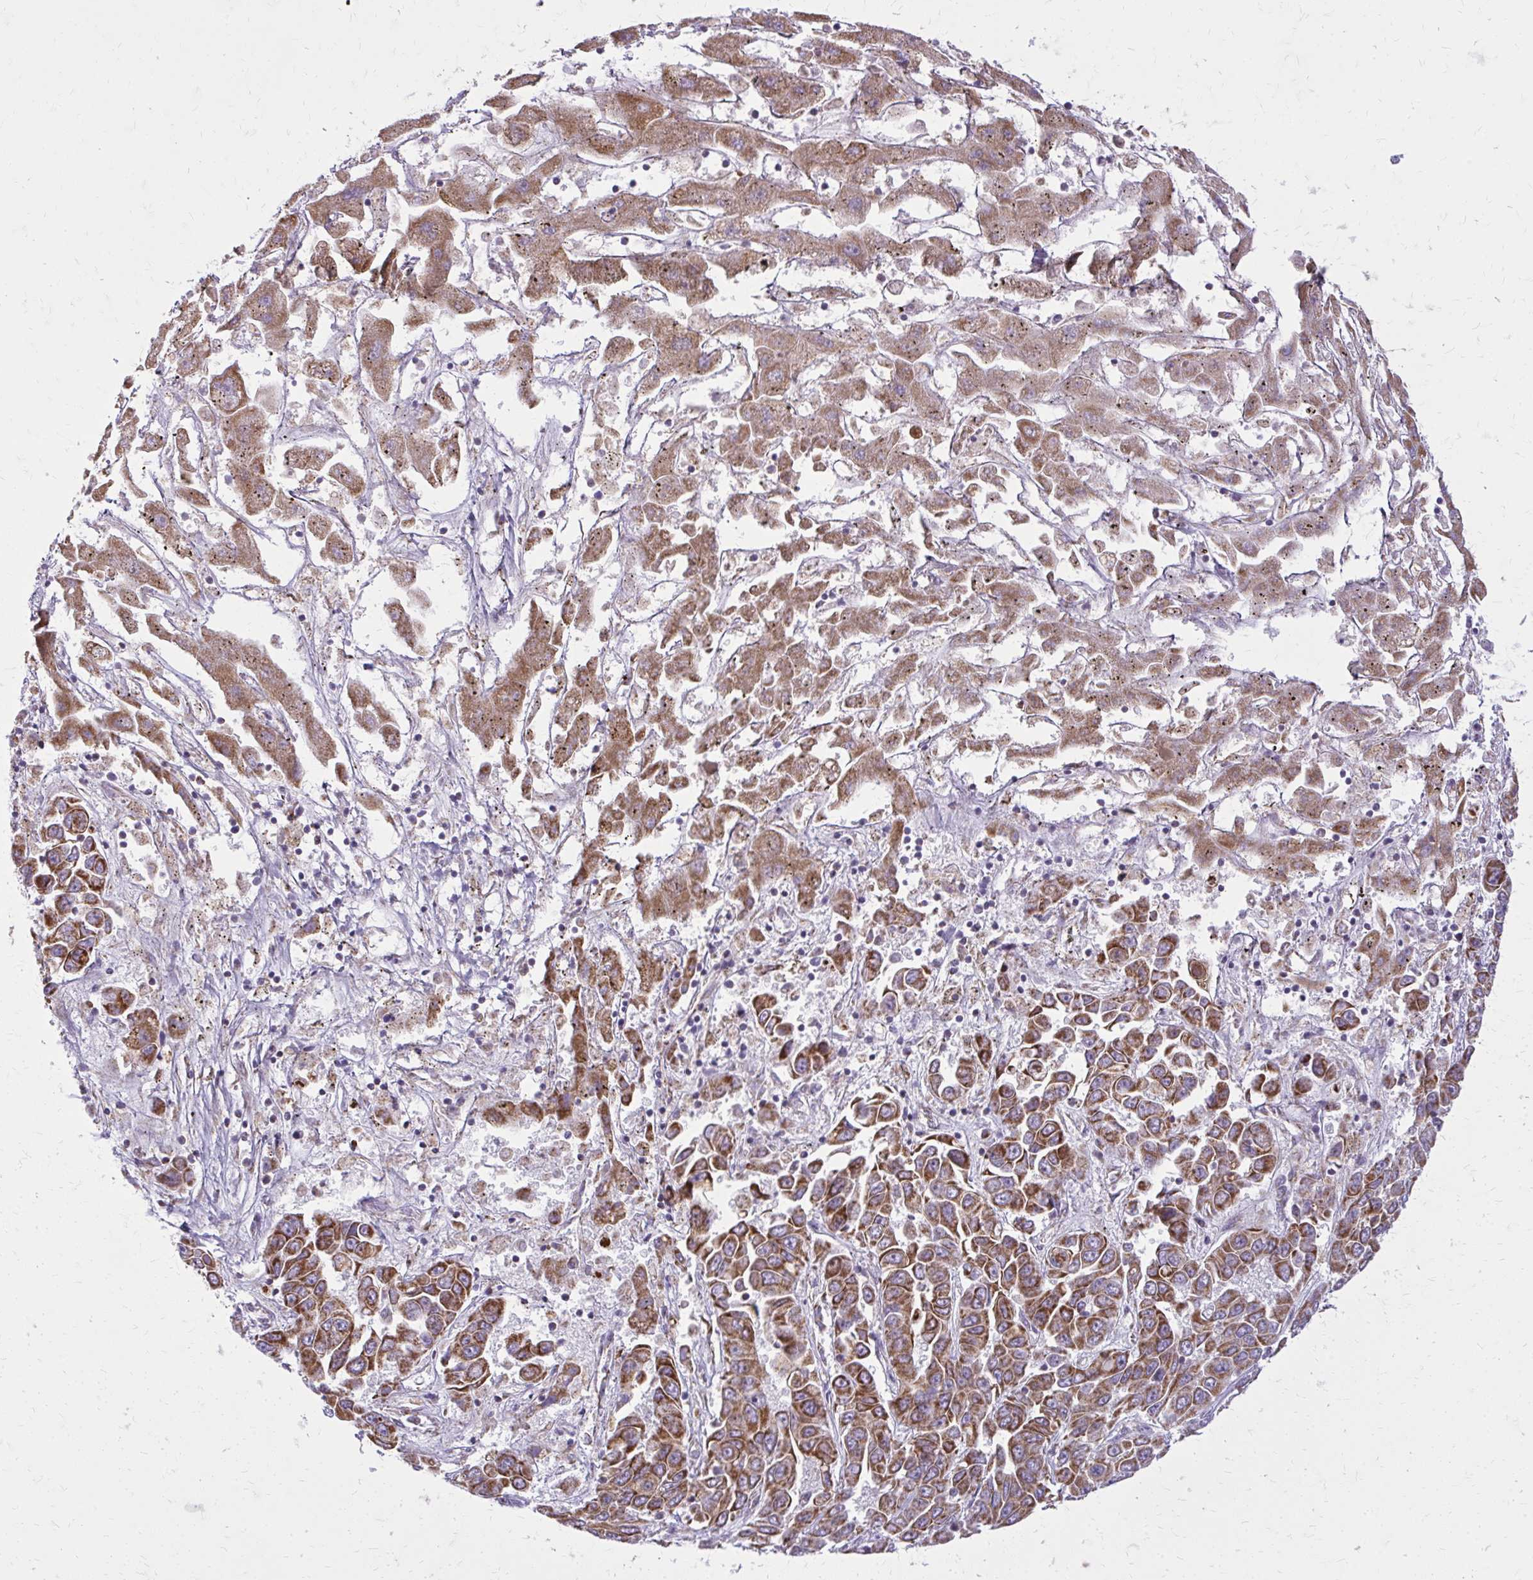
{"staining": {"intensity": "moderate", "quantity": ">75%", "location": "cytoplasmic/membranous"}, "tissue": "liver cancer", "cell_type": "Tumor cells", "image_type": "cancer", "snomed": [{"axis": "morphology", "description": "Cholangiocarcinoma"}, {"axis": "topography", "description": "Liver"}], "caption": "Immunohistochemical staining of human cholangiocarcinoma (liver) exhibits moderate cytoplasmic/membranous protein positivity in approximately >75% of tumor cells.", "gene": "IFIT1", "patient": {"sex": "female", "age": 52}}